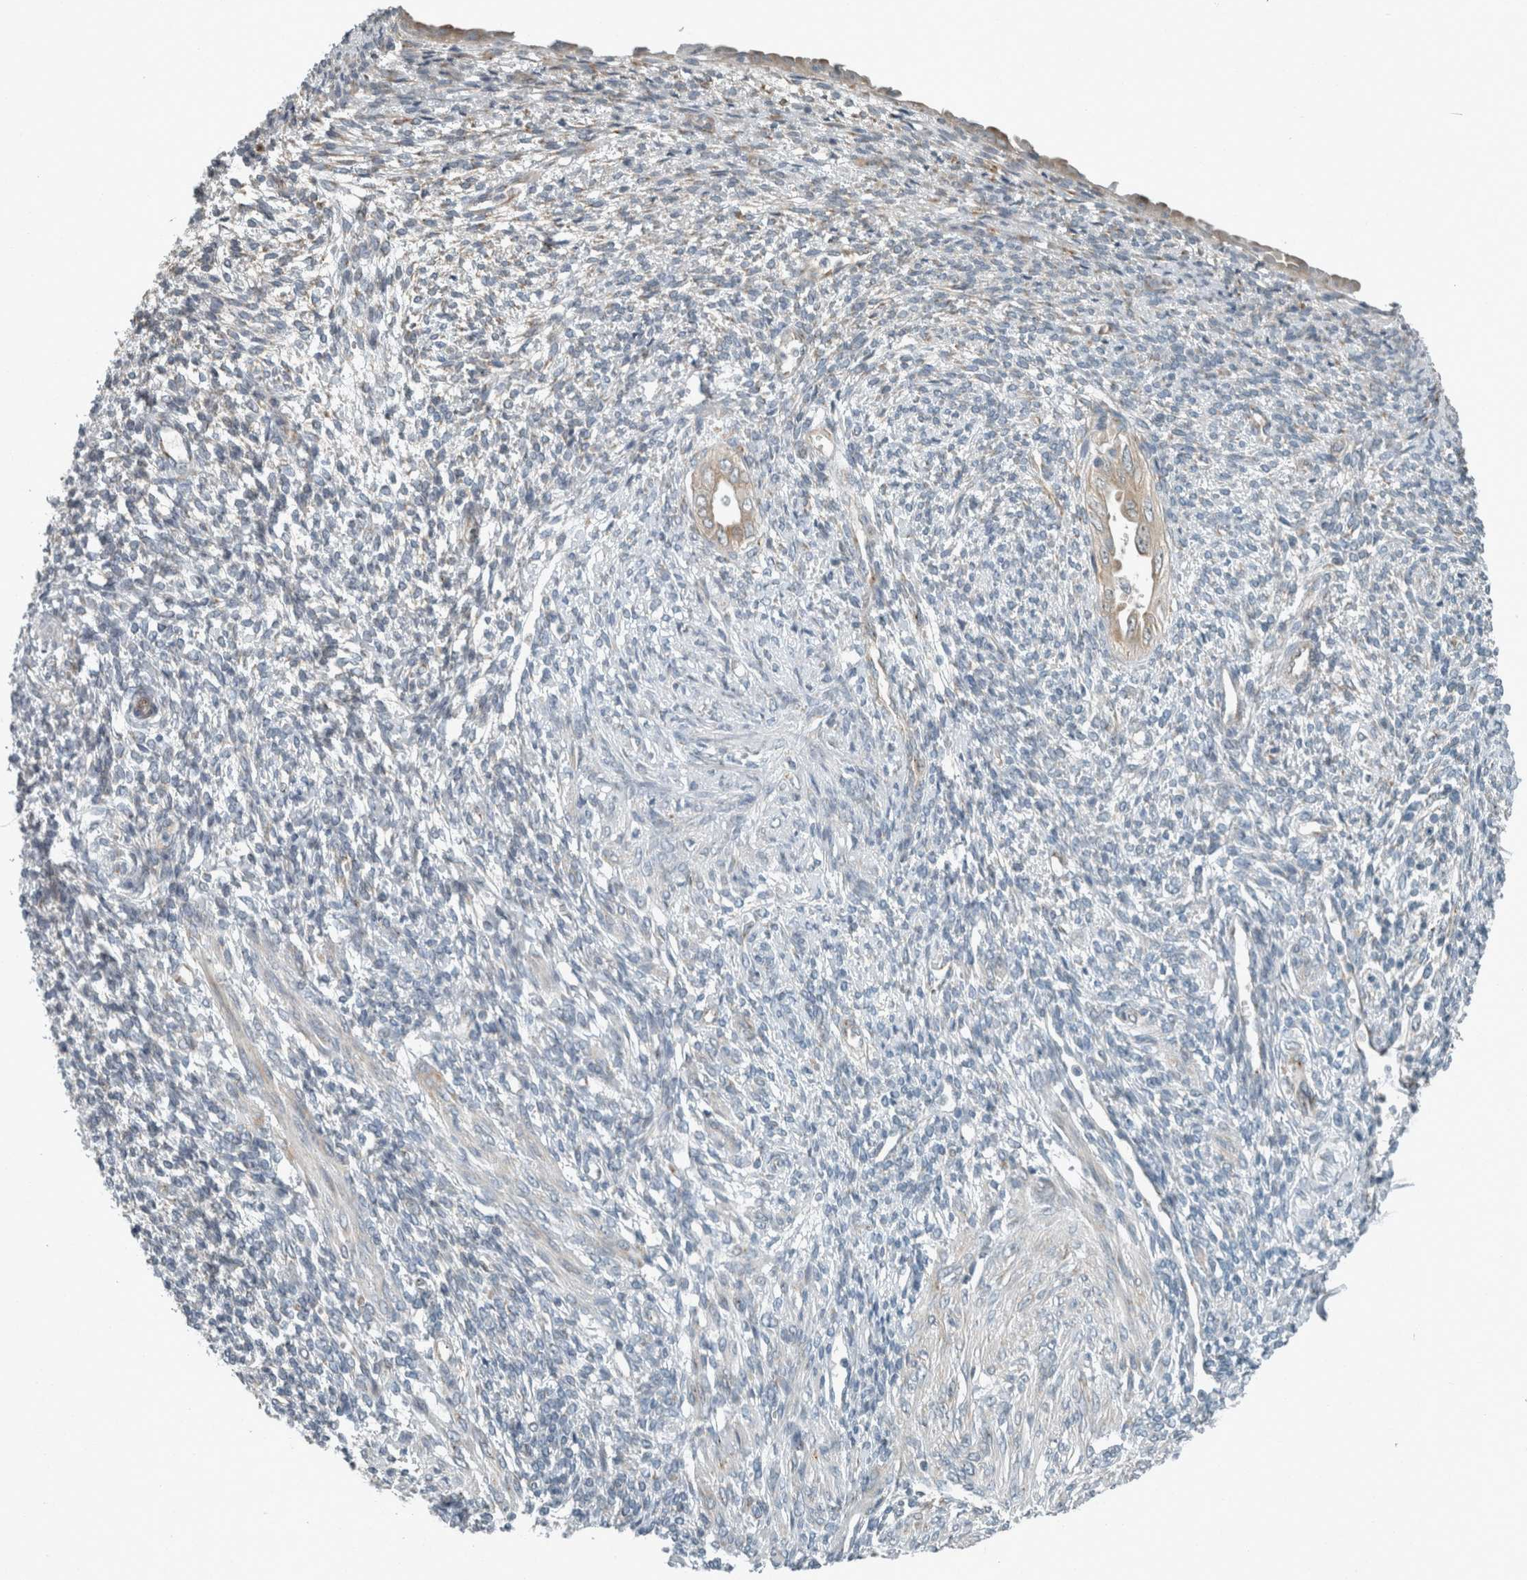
{"staining": {"intensity": "negative", "quantity": "none", "location": "none"}, "tissue": "endometrium", "cell_type": "Cells in endometrial stroma", "image_type": "normal", "snomed": [{"axis": "morphology", "description": "Normal tissue, NOS"}, {"axis": "topography", "description": "Endometrium"}], "caption": "High magnification brightfield microscopy of unremarkable endometrium stained with DAB (3,3'-diaminobenzidine) (brown) and counterstained with hematoxylin (blue): cells in endometrial stroma show no significant expression.", "gene": "KIF1C", "patient": {"sex": "female", "age": 66}}